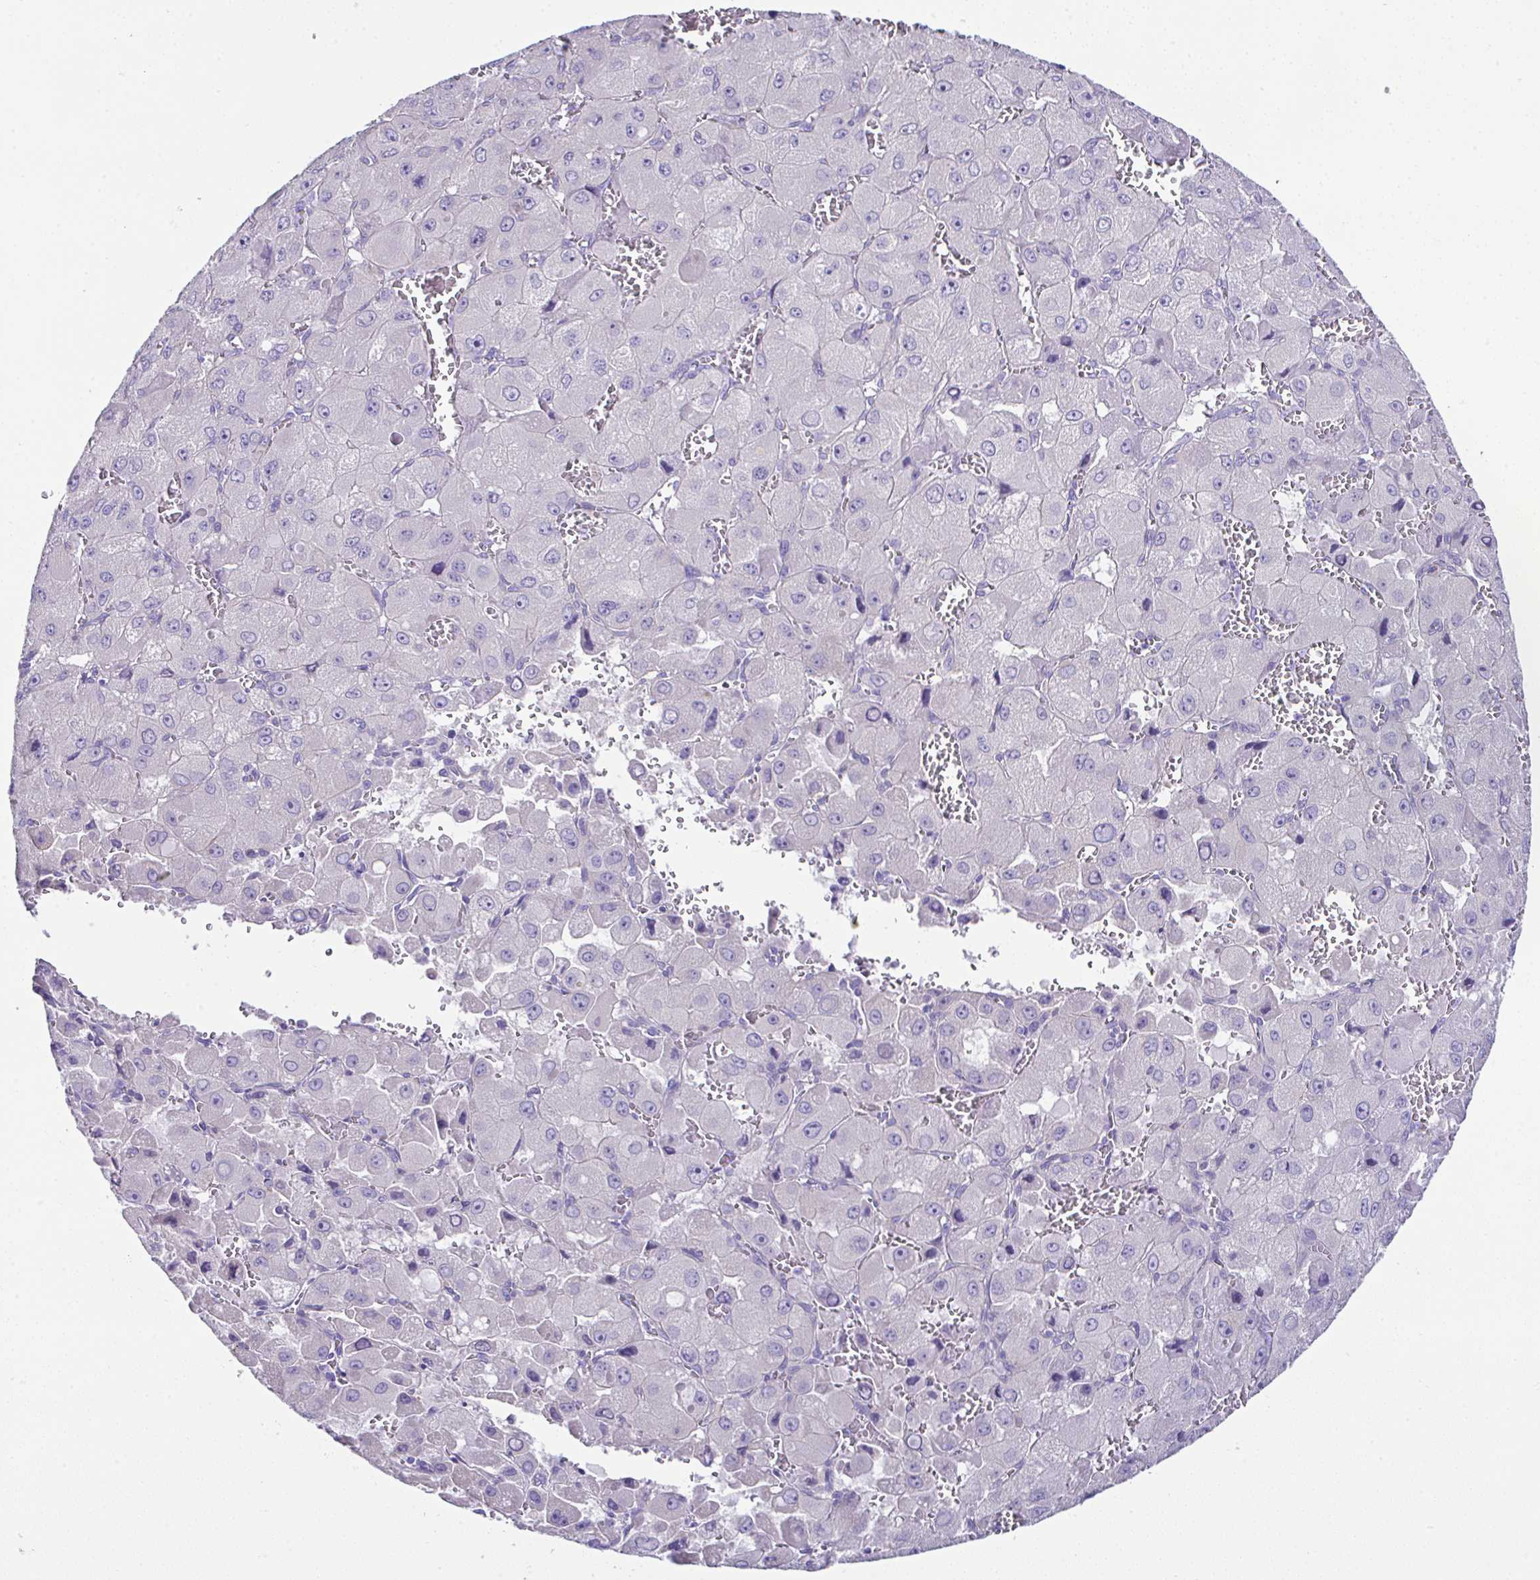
{"staining": {"intensity": "negative", "quantity": "none", "location": "none"}, "tissue": "liver cancer", "cell_type": "Tumor cells", "image_type": "cancer", "snomed": [{"axis": "morphology", "description": "Carcinoma, Hepatocellular, NOS"}, {"axis": "topography", "description": "Liver"}], "caption": "Immunohistochemical staining of human hepatocellular carcinoma (liver) reveals no significant staining in tumor cells. Nuclei are stained in blue.", "gene": "OR4P4", "patient": {"sex": "male", "age": 27}}